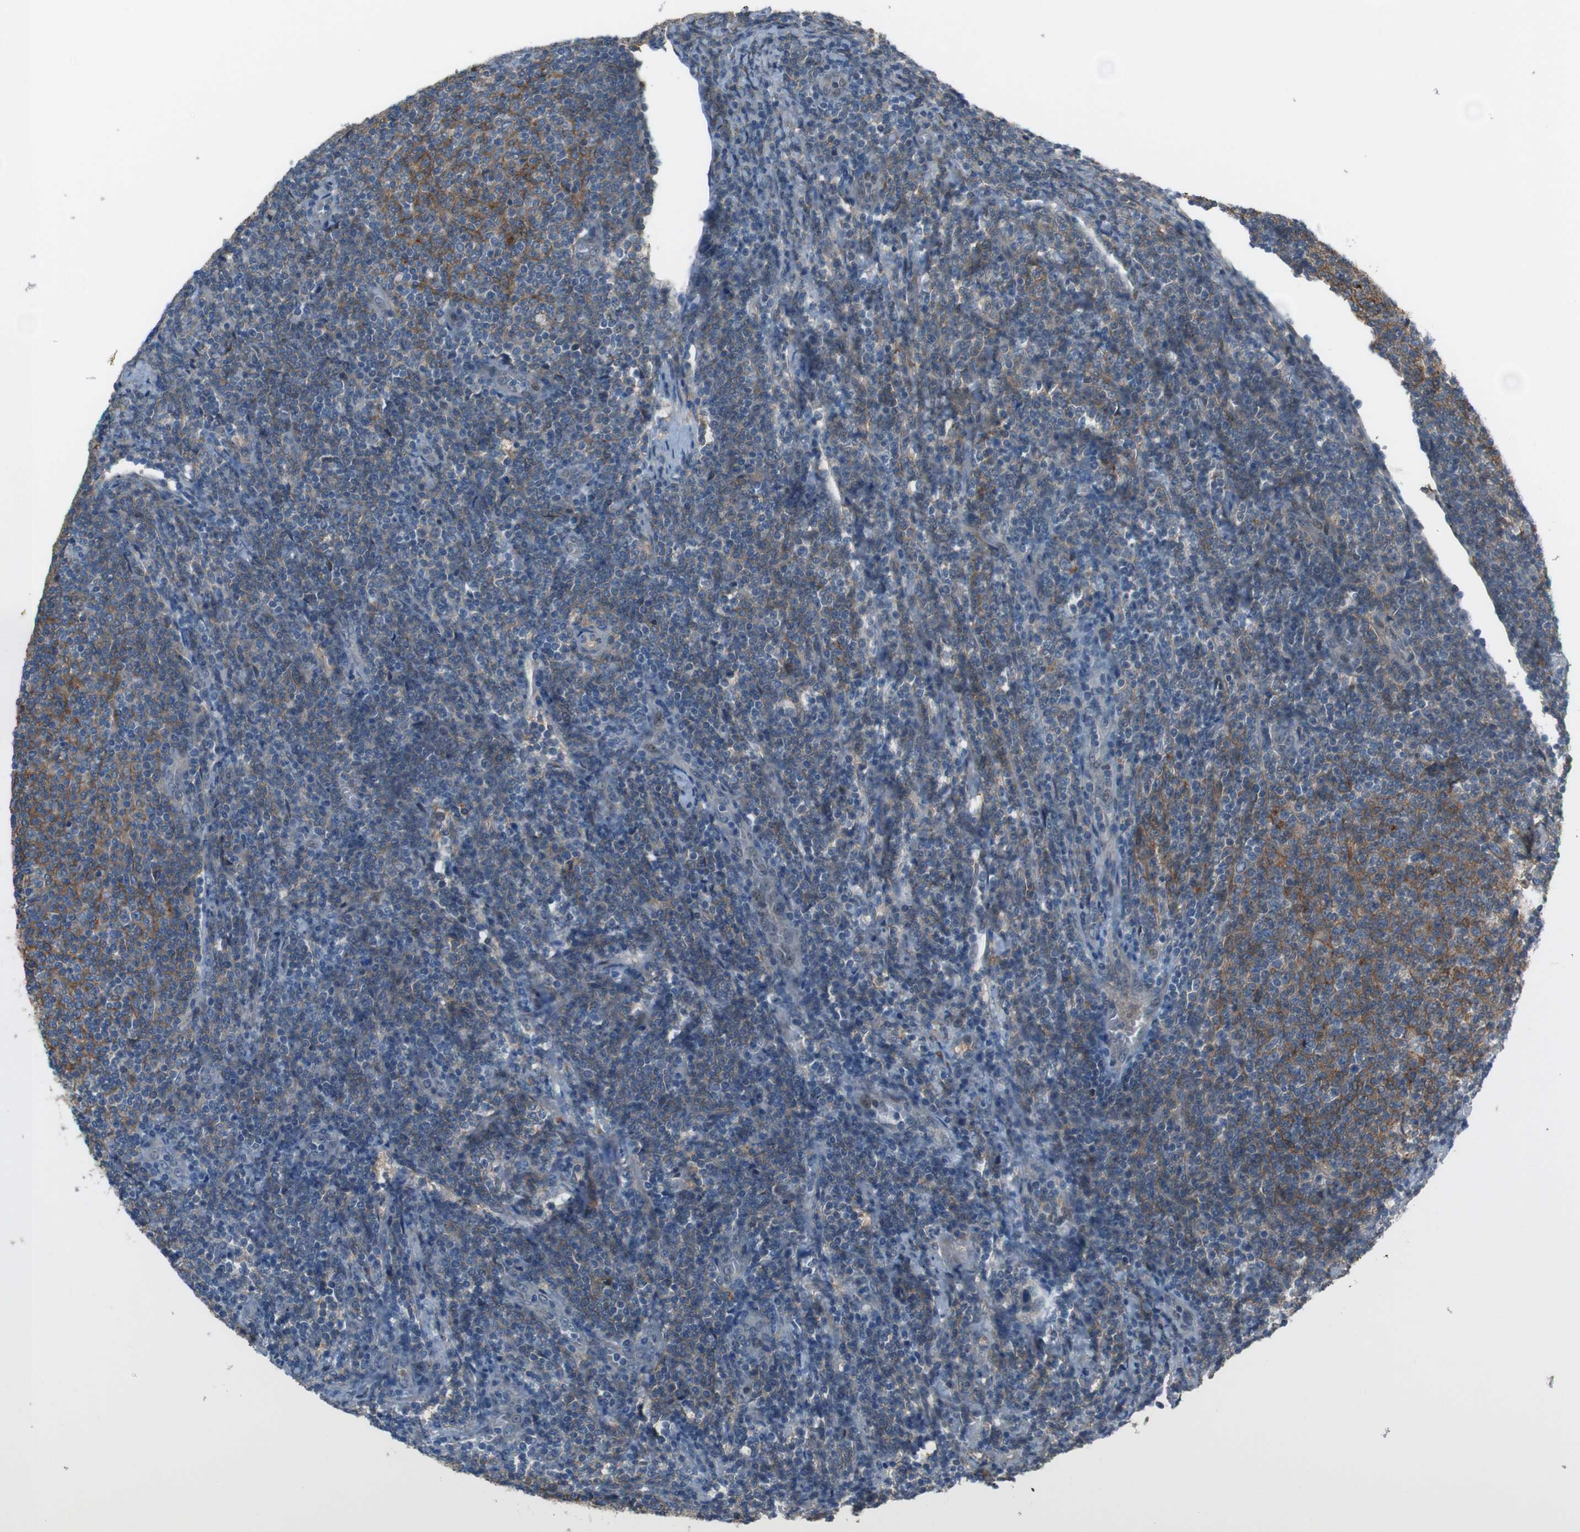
{"staining": {"intensity": "moderate", "quantity": "25%-75%", "location": "cytoplasmic/membranous"}, "tissue": "lymphoma", "cell_type": "Tumor cells", "image_type": "cancer", "snomed": [{"axis": "morphology", "description": "Malignant lymphoma, non-Hodgkin's type, Low grade"}, {"axis": "topography", "description": "Lymph node"}], "caption": "Lymphoma tissue reveals moderate cytoplasmic/membranous expression in about 25%-75% of tumor cells, visualized by immunohistochemistry. The protein of interest is shown in brown color, while the nuclei are stained blue.", "gene": "ATP2B1", "patient": {"sex": "male", "age": 66}}